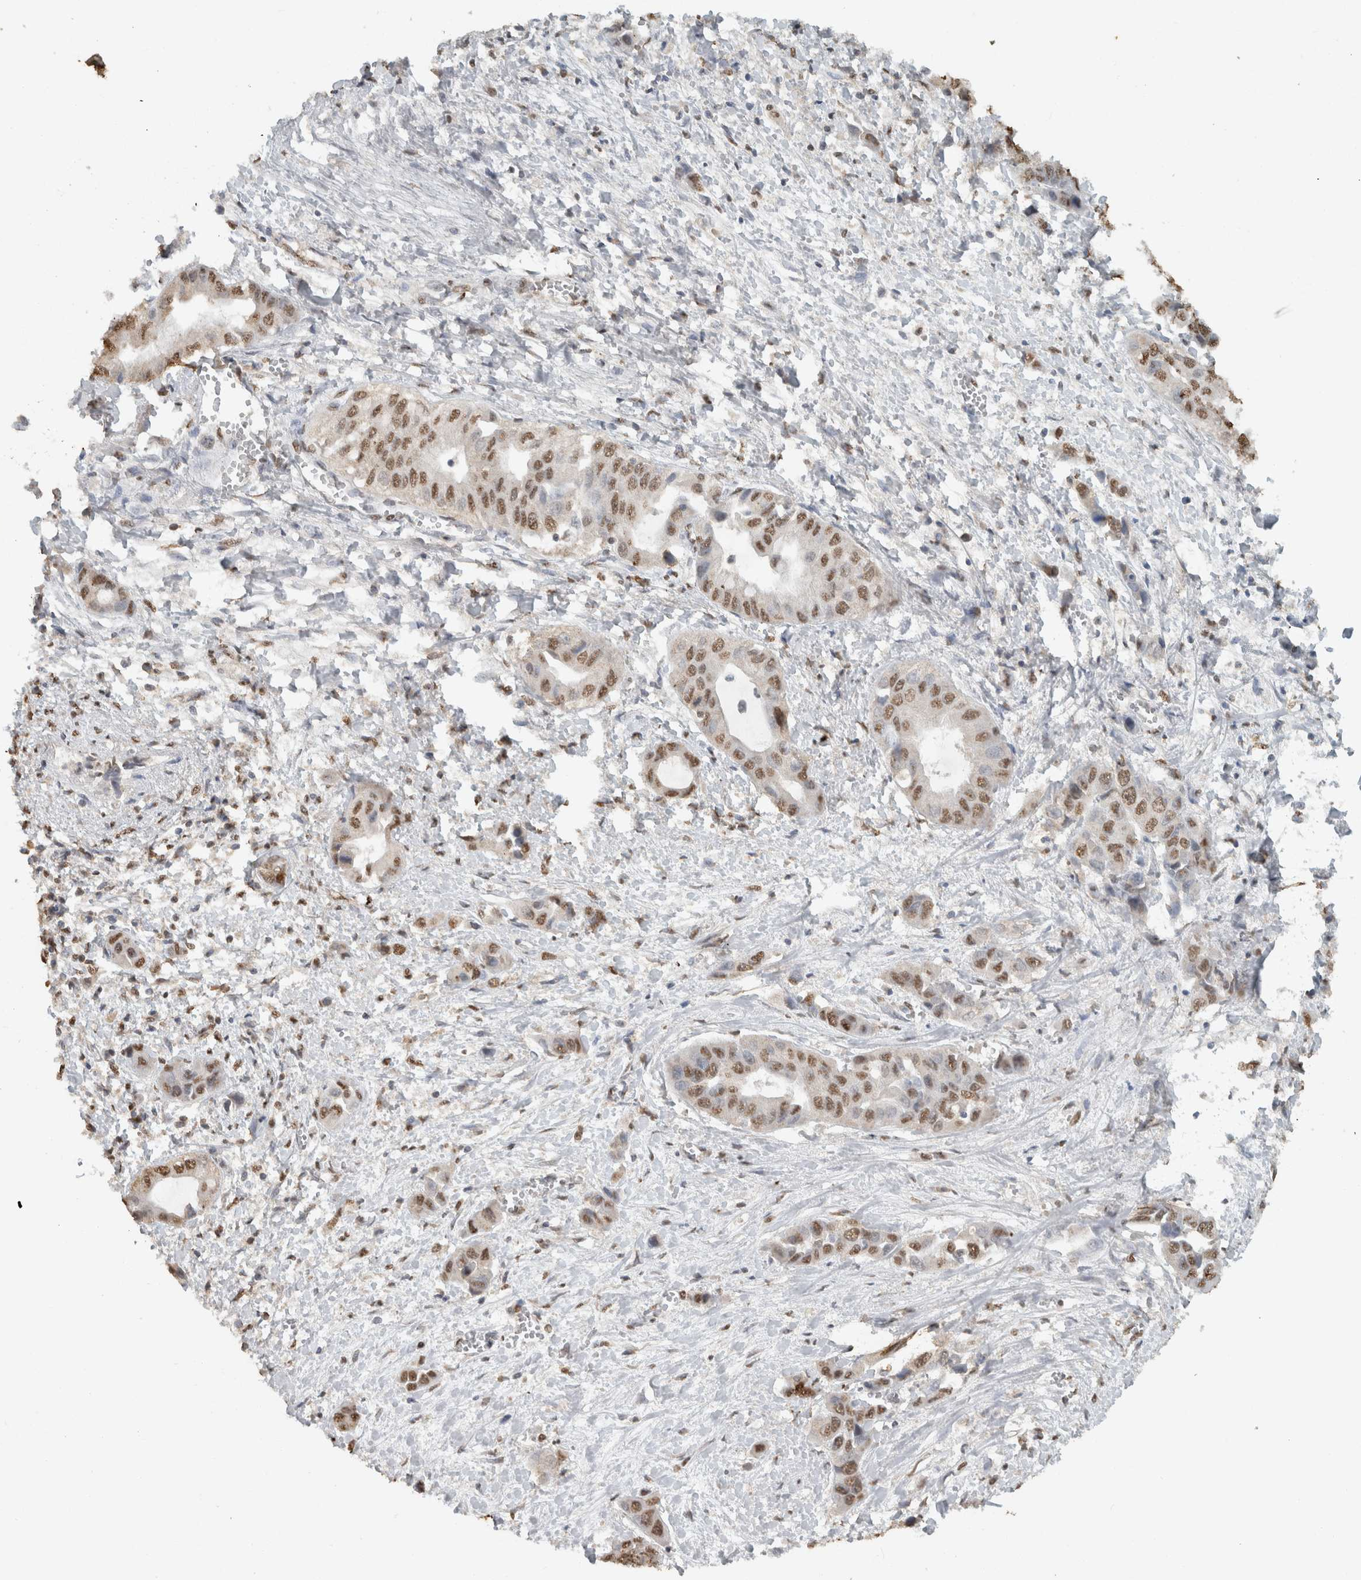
{"staining": {"intensity": "moderate", "quantity": ">75%", "location": "nuclear"}, "tissue": "liver cancer", "cell_type": "Tumor cells", "image_type": "cancer", "snomed": [{"axis": "morphology", "description": "Cholangiocarcinoma"}, {"axis": "topography", "description": "Liver"}], "caption": "Immunohistochemical staining of cholangiocarcinoma (liver) exhibits medium levels of moderate nuclear staining in about >75% of tumor cells.", "gene": "HAND2", "patient": {"sex": "female", "age": 52}}